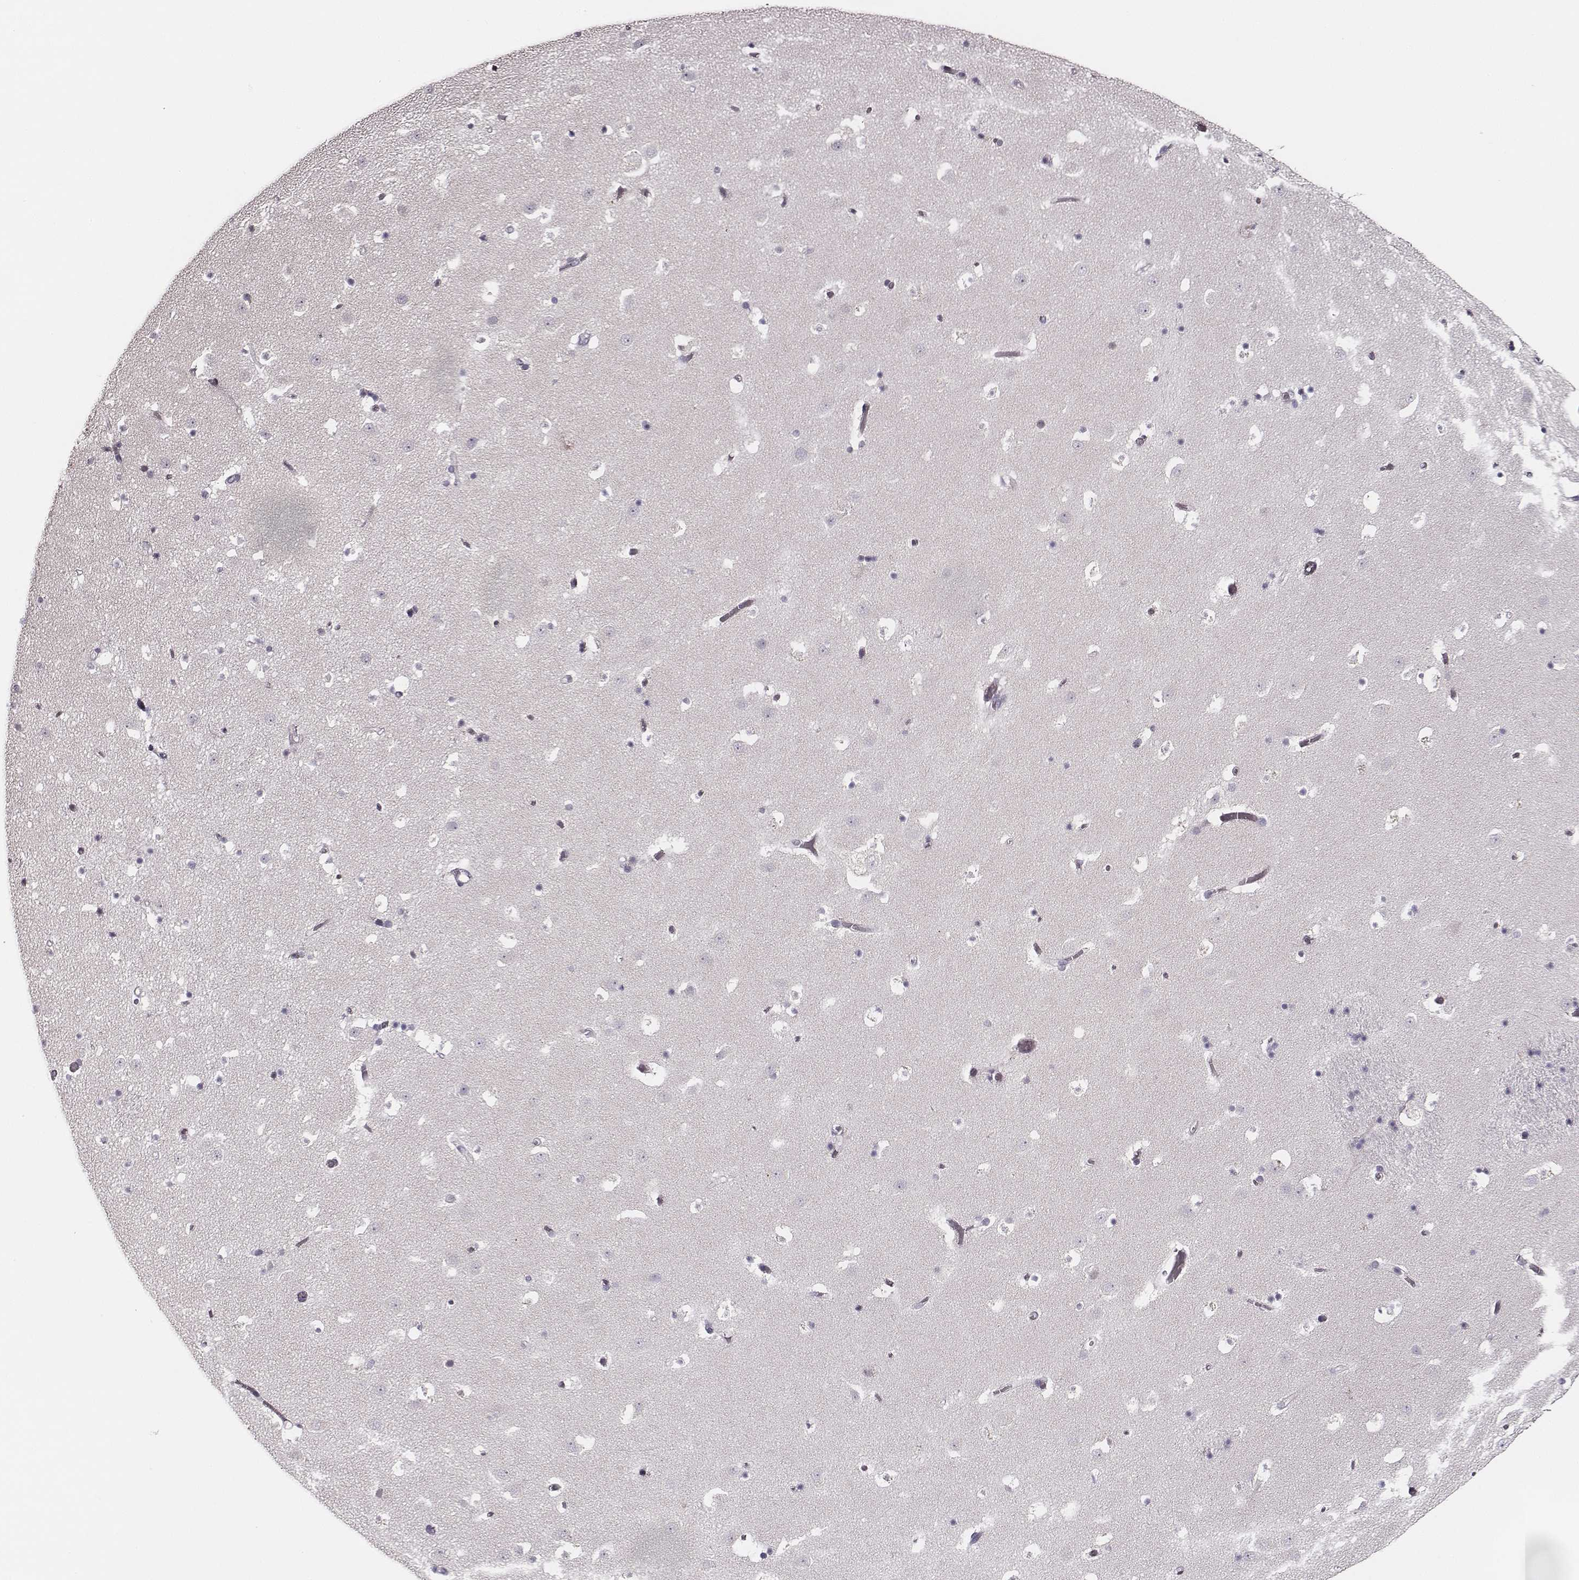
{"staining": {"intensity": "negative", "quantity": "none", "location": "none"}, "tissue": "caudate", "cell_type": "Glial cells", "image_type": "normal", "snomed": [{"axis": "morphology", "description": "Normal tissue, NOS"}, {"axis": "topography", "description": "Lateral ventricle wall"}], "caption": "This is an IHC photomicrograph of benign human caudate. There is no positivity in glial cells.", "gene": "UBL4B", "patient": {"sex": "female", "age": 42}}